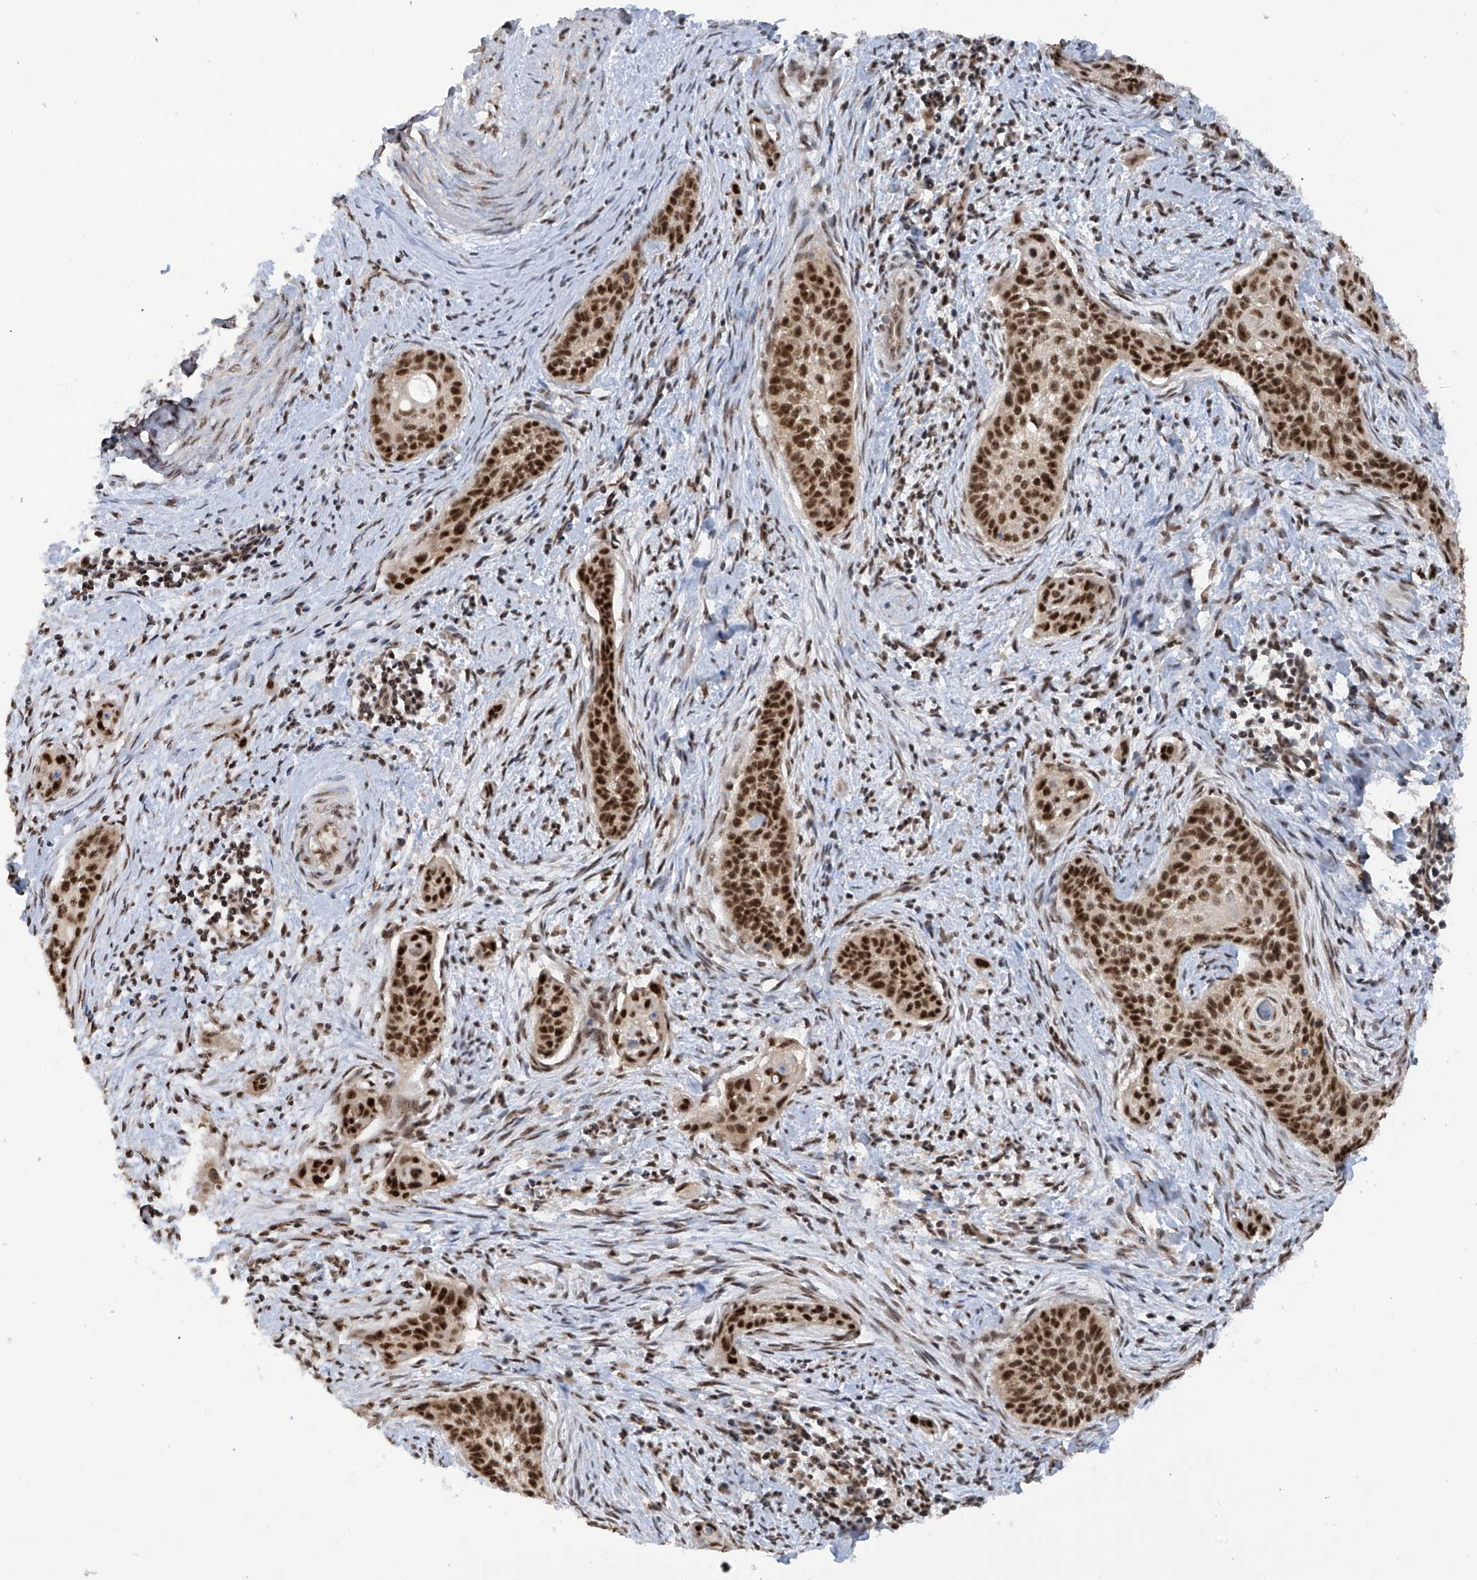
{"staining": {"intensity": "strong", "quantity": ">75%", "location": "nuclear"}, "tissue": "cervical cancer", "cell_type": "Tumor cells", "image_type": "cancer", "snomed": [{"axis": "morphology", "description": "Squamous cell carcinoma, NOS"}, {"axis": "topography", "description": "Cervix"}], "caption": "A high amount of strong nuclear positivity is present in about >75% of tumor cells in cervical squamous cell carcinoma tissue.", "gene": "RPAIN", "patient": {"sex": "female", "age": 33}}